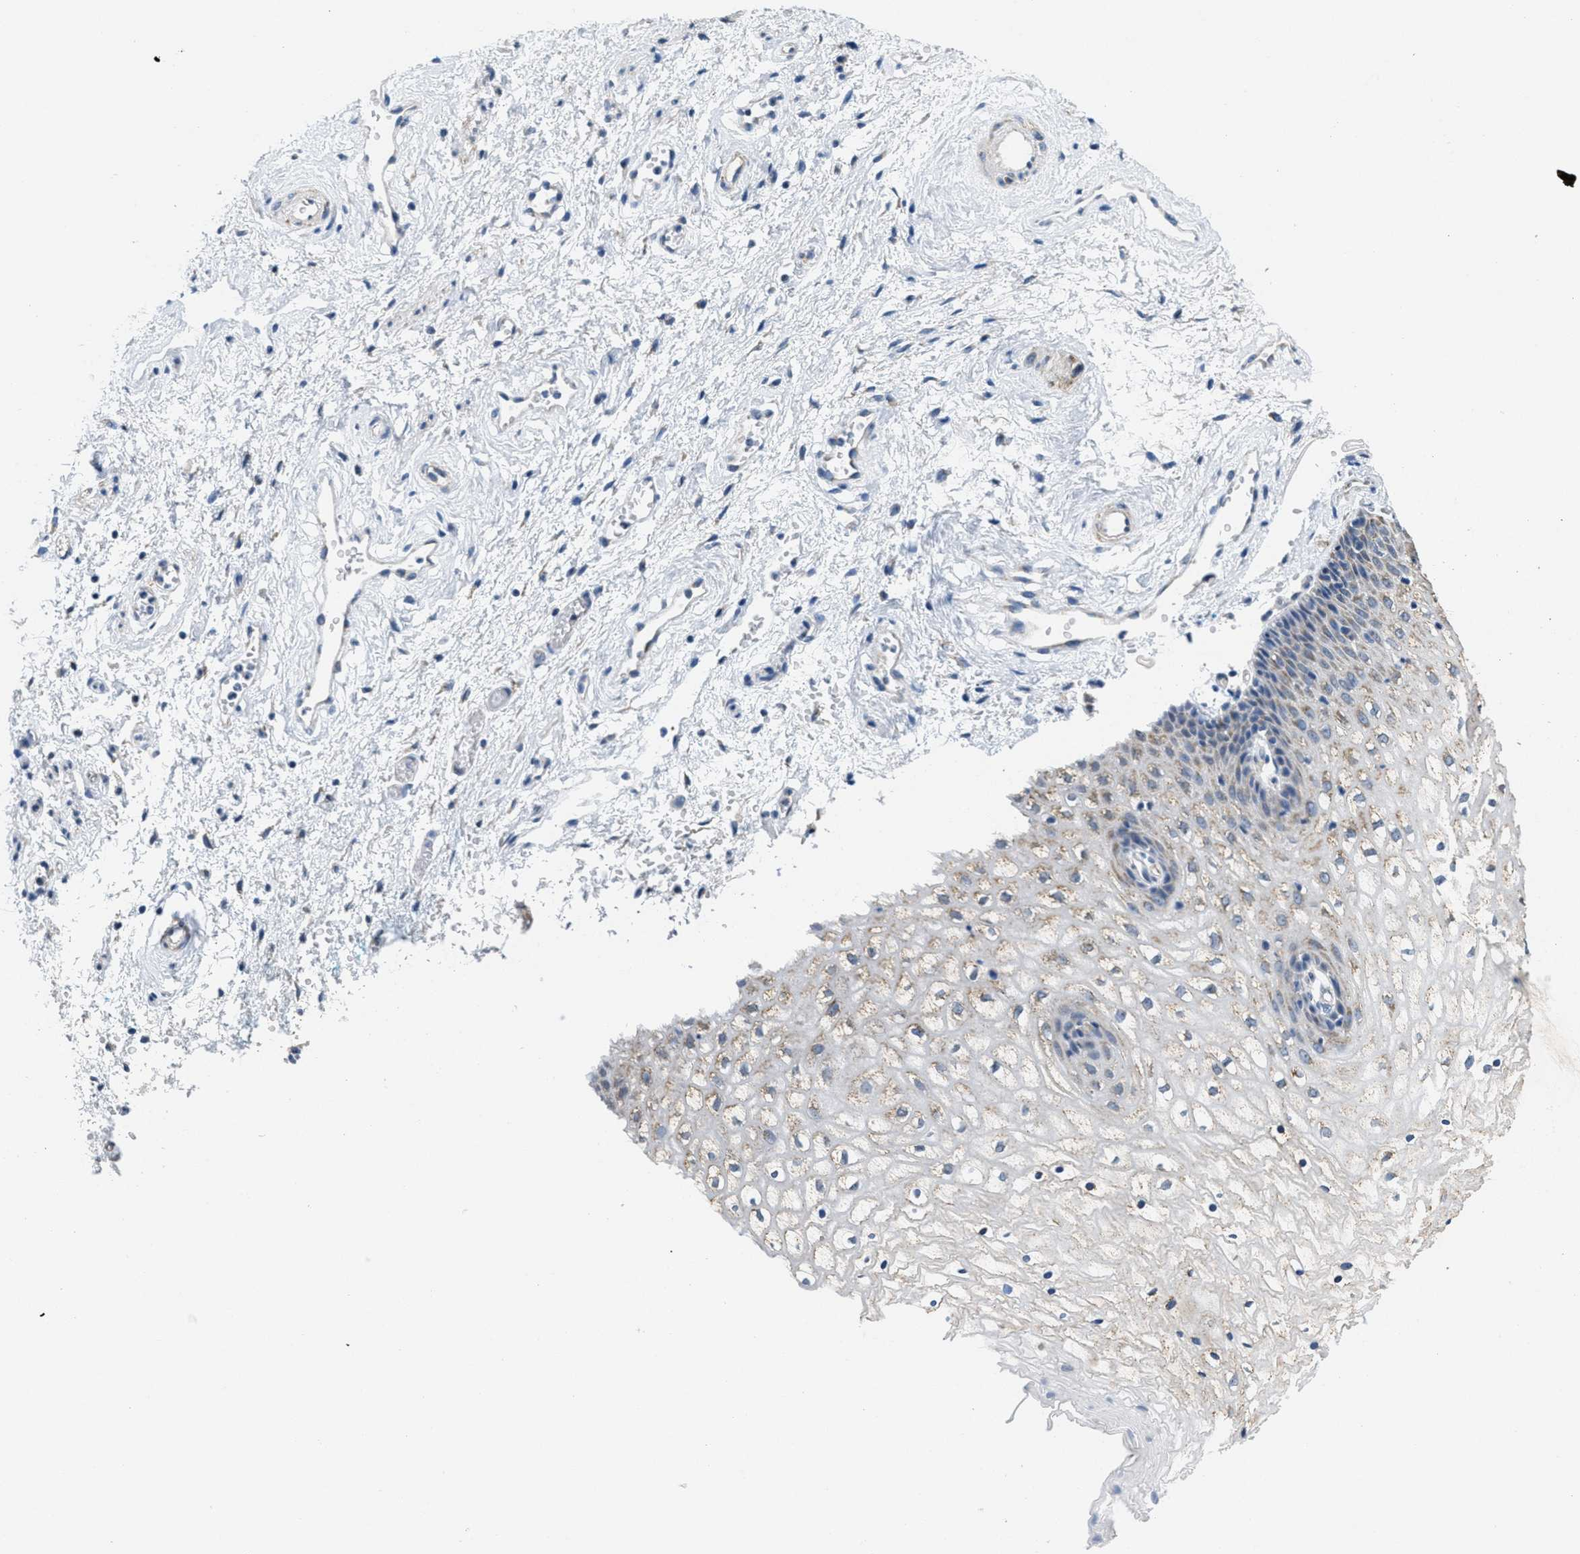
{"staining": {"intensity": "weak", "quantity": ">75%", "location": "cytoplasmic/membranous"}, "tissue": "vagina", "cell_type": "Squamous epithelial cells", "image_type": "normal", "snomed": [{"axis": "morphology", "description": "Normal tissue, NOS"}, {"axis": "topography", "description": "Vagina"}], "caption": "Immunohistochemical staining of unremarkable vagina reveals weak cytoplasmic/membranous protein positivity in about >75% of squamous epithelial cells. The protein of interest is stained brown, and the nuclei are stained in blue (DAB (3,3'-diaminobenzidine) IHC with brightfield microscopy, high magnification).", "gene": "TOMM70", "patient": {"sex": "female", "age": 34}}